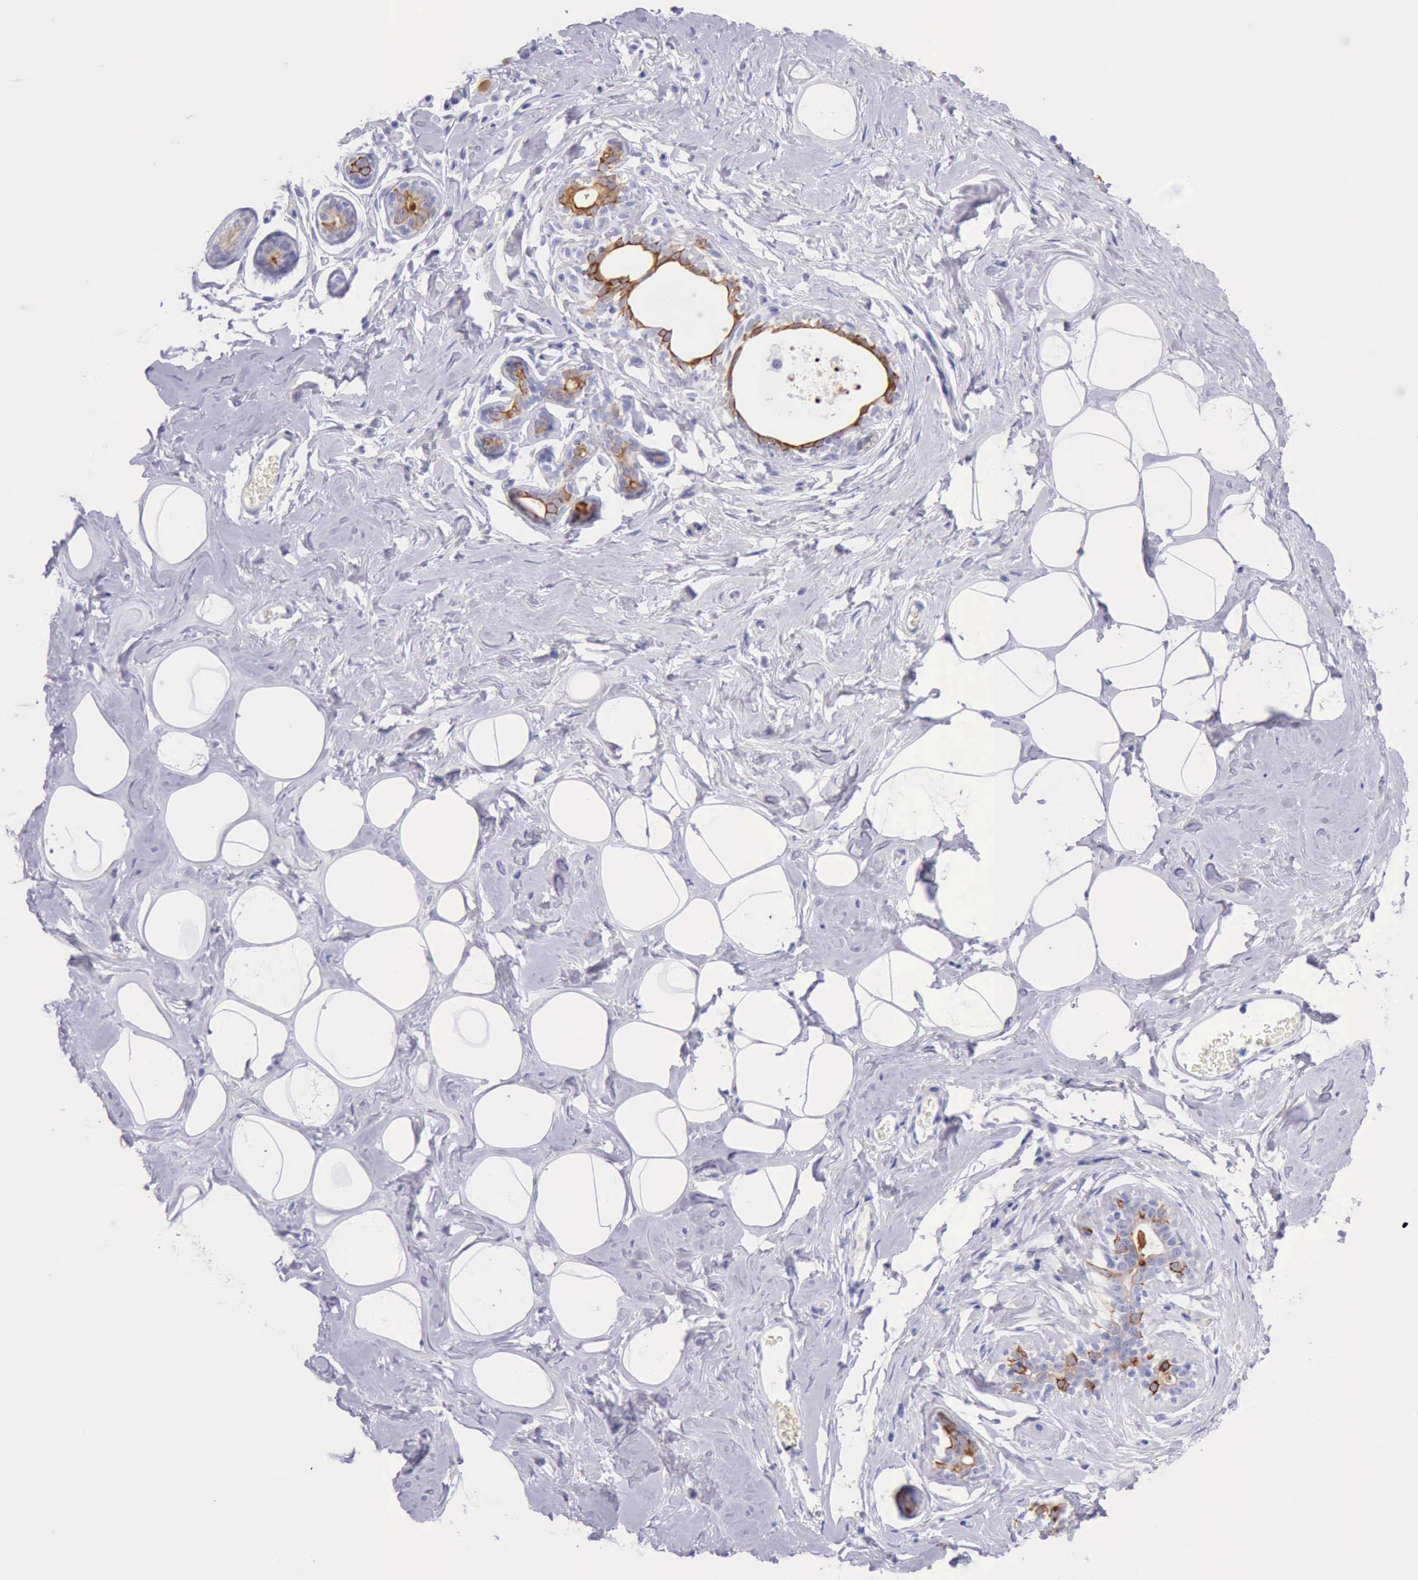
{"staining": {"intensity": "negative", "quantity": "none", "location": "none"}, "tissue": "breast", "cell_type": "Adipocytes", "image_type": "normal", "snomed": [{"axis": "morphology", "description": "Normal tissue, NOS"}, {"axis": "morphology", "description": "Fibrosis, NOS"}, {"axis": "topography", "description": "Breast"}], "caption": "The immunohistochemistry photomicrograph has no significant staining in adipocytes of breast. (DAB (3,3'-diaminobenzidine) IHC visualized using brightfield microscopy, high magnification).", "gene": "KRT8", "patient": {"sex": "female", "age": 39}}